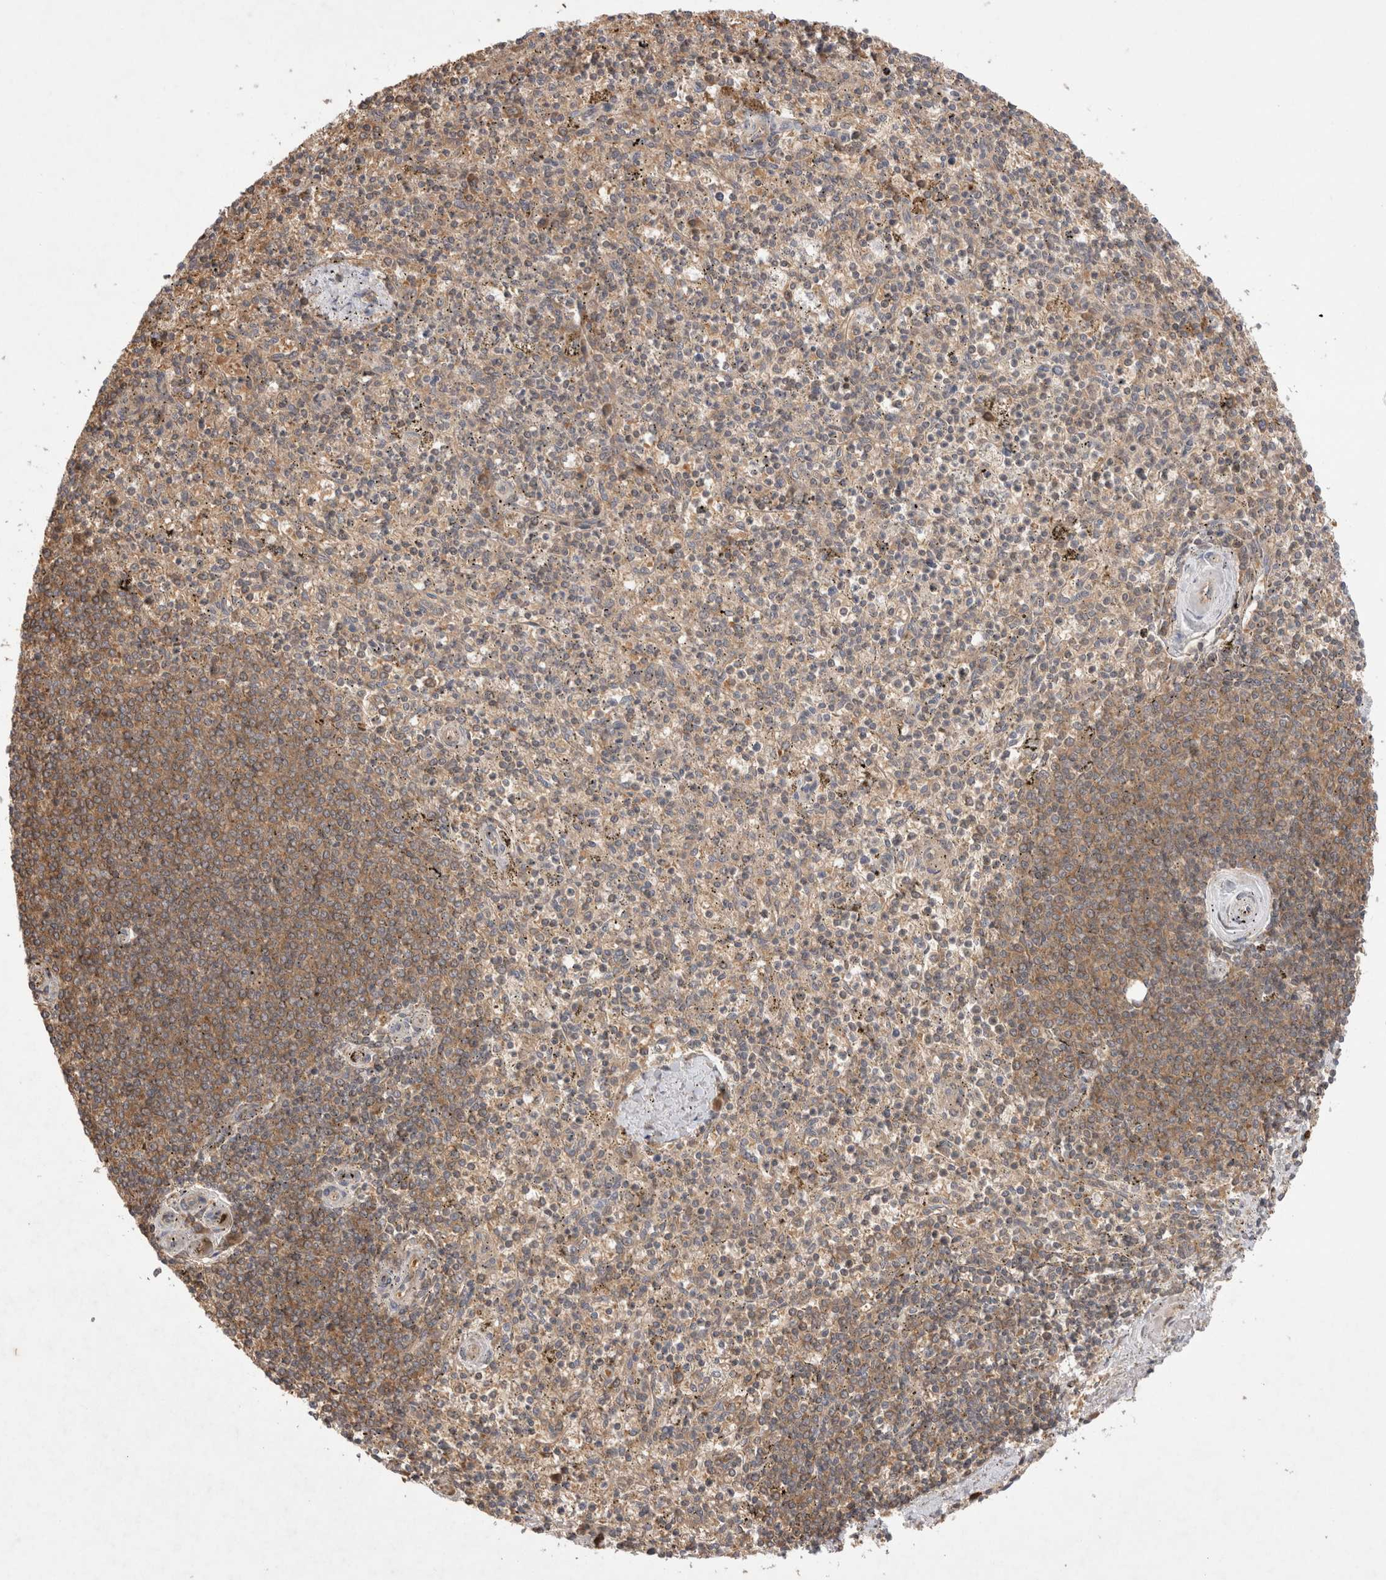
{"staining": {"intensity": "weak", "quantity": "25%-75%", "location": "cytoplasmic/membranous"}, "tissue": "spleen", "cell_type": "Cells in red pulp", "image_type": "normal", "snomed": [{"axis": "morphology", "description": "Normal tissue, NOS"}, {"axis": "topography", "description": "Spleen"}], "caption": "A brown stain shows weak cytoplasmic/membranous staining of a protein in cells in red pulp of normal spleen. (DAB (3,3'-diaminobenzidine) = brown stain, brightfield microscopy at high magnification).", "gene": "EIF3E", "patient": {"sex": "male", "age": 72}}